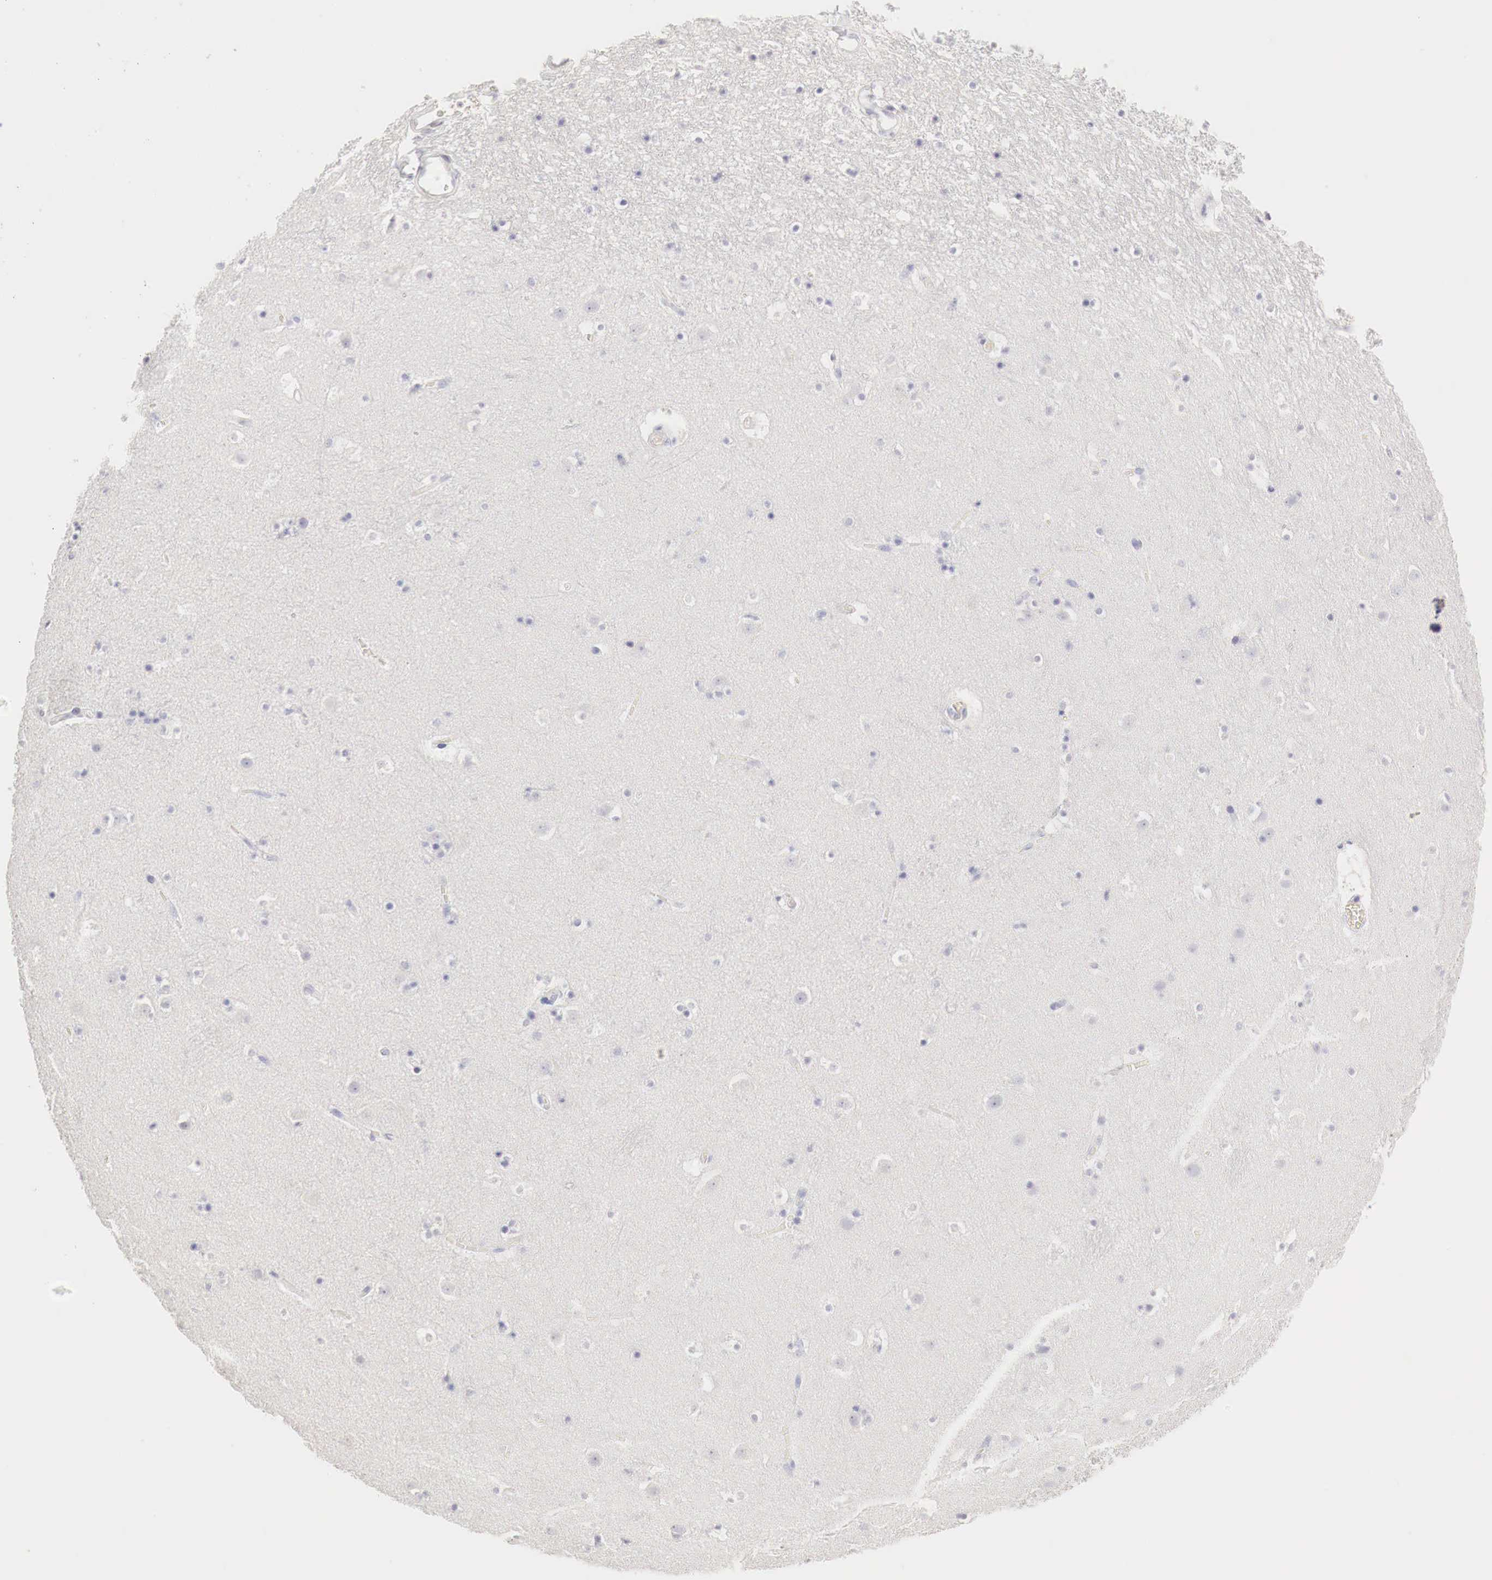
{"staining": {"intensity": "negative", "quantity": "none", "location": "none"}, "tissue": "caudate", "cell_type": "Glial cells", "image_type": "normal", "snomed": [{"axis": "morphology", "description": "Normal tissue, NOS"}, {"axis": "topography", "description": "Lateral ventricle wall"}], "caption": "Human caudate stained for a protein using immunohistochemistry (IHC) exhibits no expression in glial cells.", "gene": "OTC", "patient": {"sex": "male", "age": 45}}